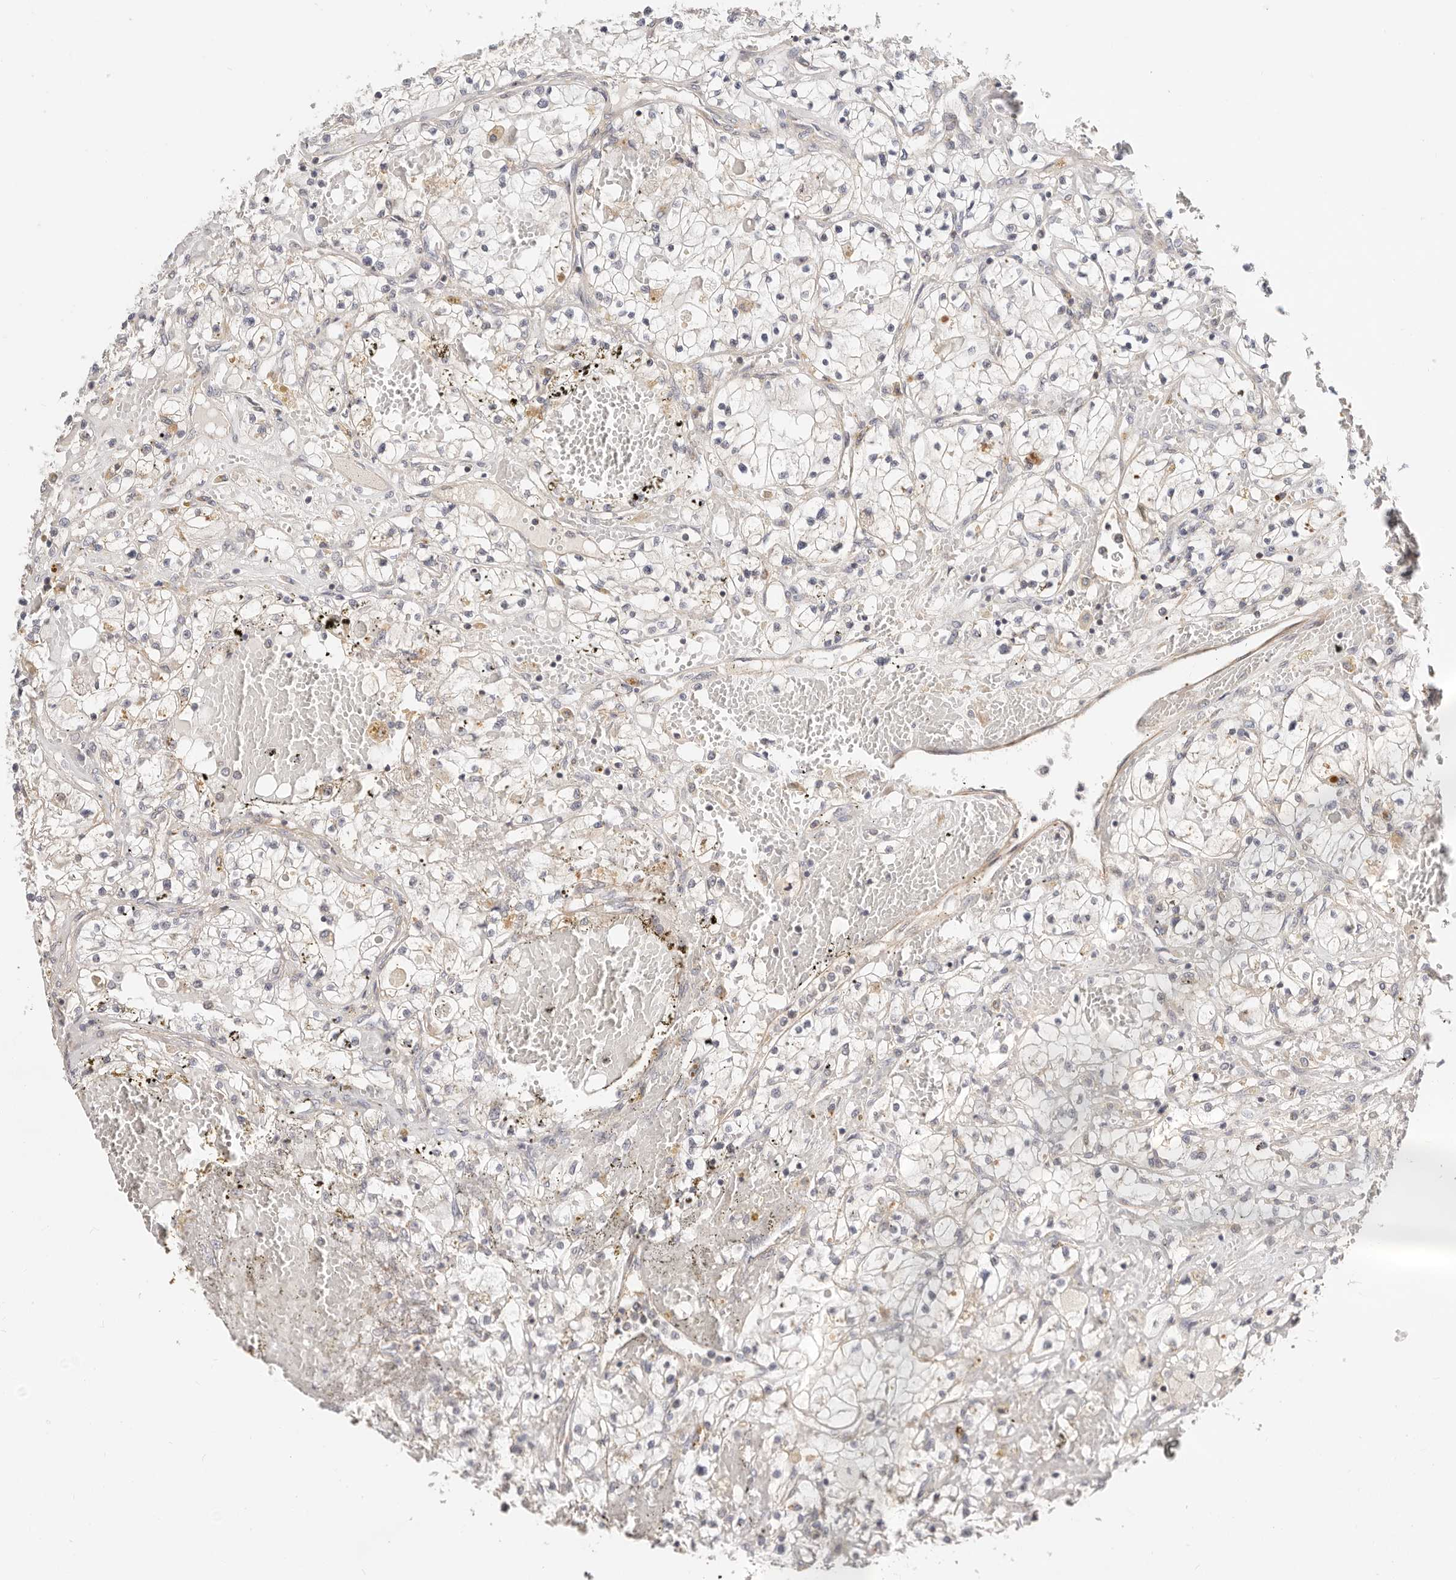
{"staining": {"intensity": "negative", "quantity": "none", "location": "none"}, "tissue": "renal cancer", "cell_type": "Tumor cells", "image_type": "cancer", "snomed": [{"axis": "morphology", "description": "Normal tissue, NOS"}, {"axis": "morphology", "description": "Adenocarcinoma, NOS"}, {"axis": "topography", "description": "Kidney"}], "caption": "Adenocarcinoma (renal) stained for a protein using immunohistochemistry (IHC) displays no positivity tumor cells.", "gene": "ZRANB1", "patient": {"sex": "male", "age": 68}}